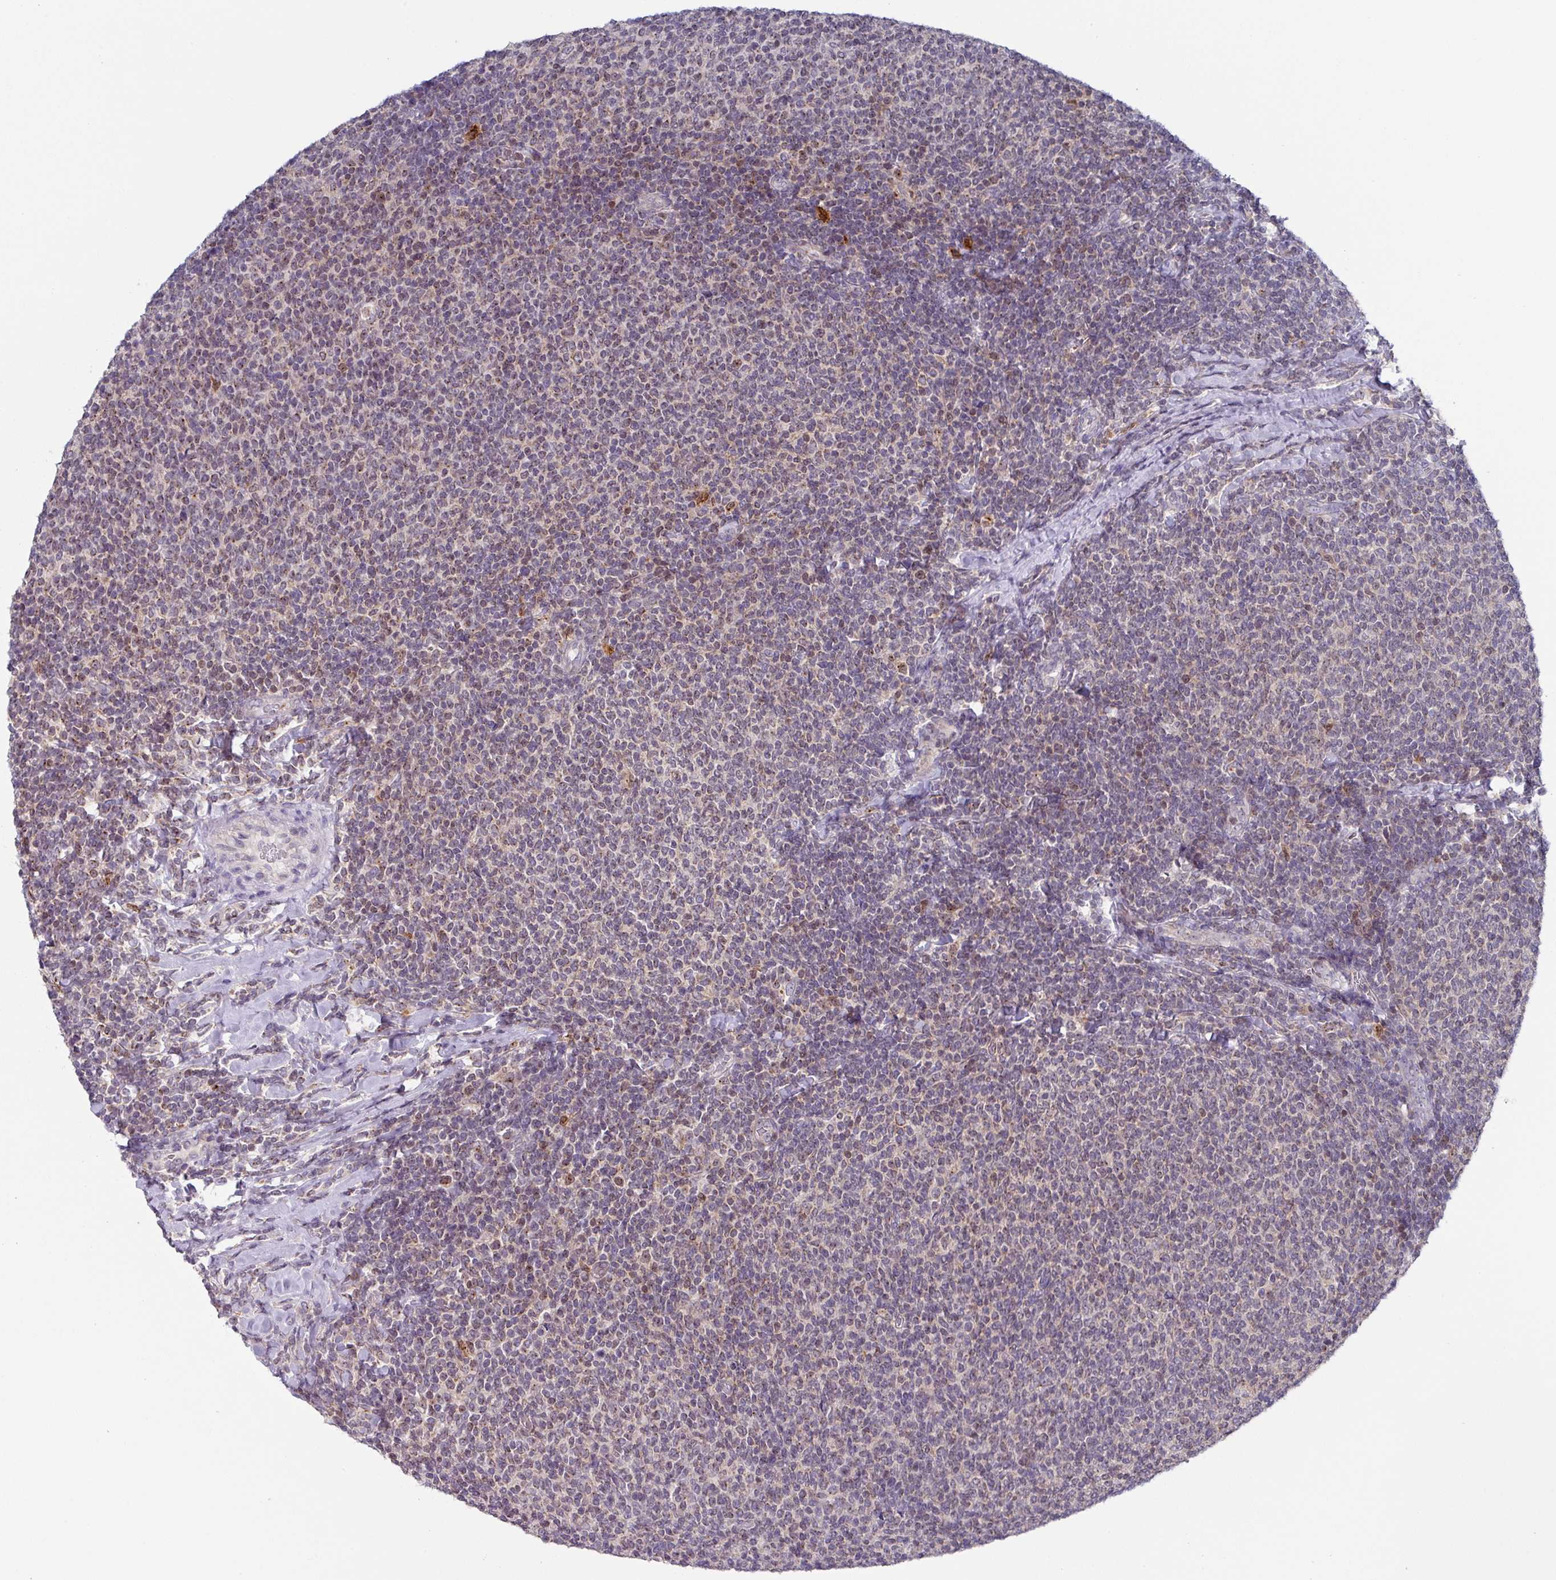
{"staining": {"intensity": "weak", "quantity": "<25%", "location": "nuclear"}, "tissue": "lymphoma", "cell_type": "Tumor cells", "image_type": "cancer", "snomed": [{"axis": "morphology", "description": "Malignant lymphoma, non-Hodgkin's type, Low grade"}, {"axis": "topography", "description": "Lymph node"}], "caption": "A micrograph of lymphoma stained for a protein demonstrates no brown staining in tumor cells. (IHC, brightfield microscopy, high magnification).", "gene": "DCAF12L2", "patient": {"sex": "male", "age": 52}}